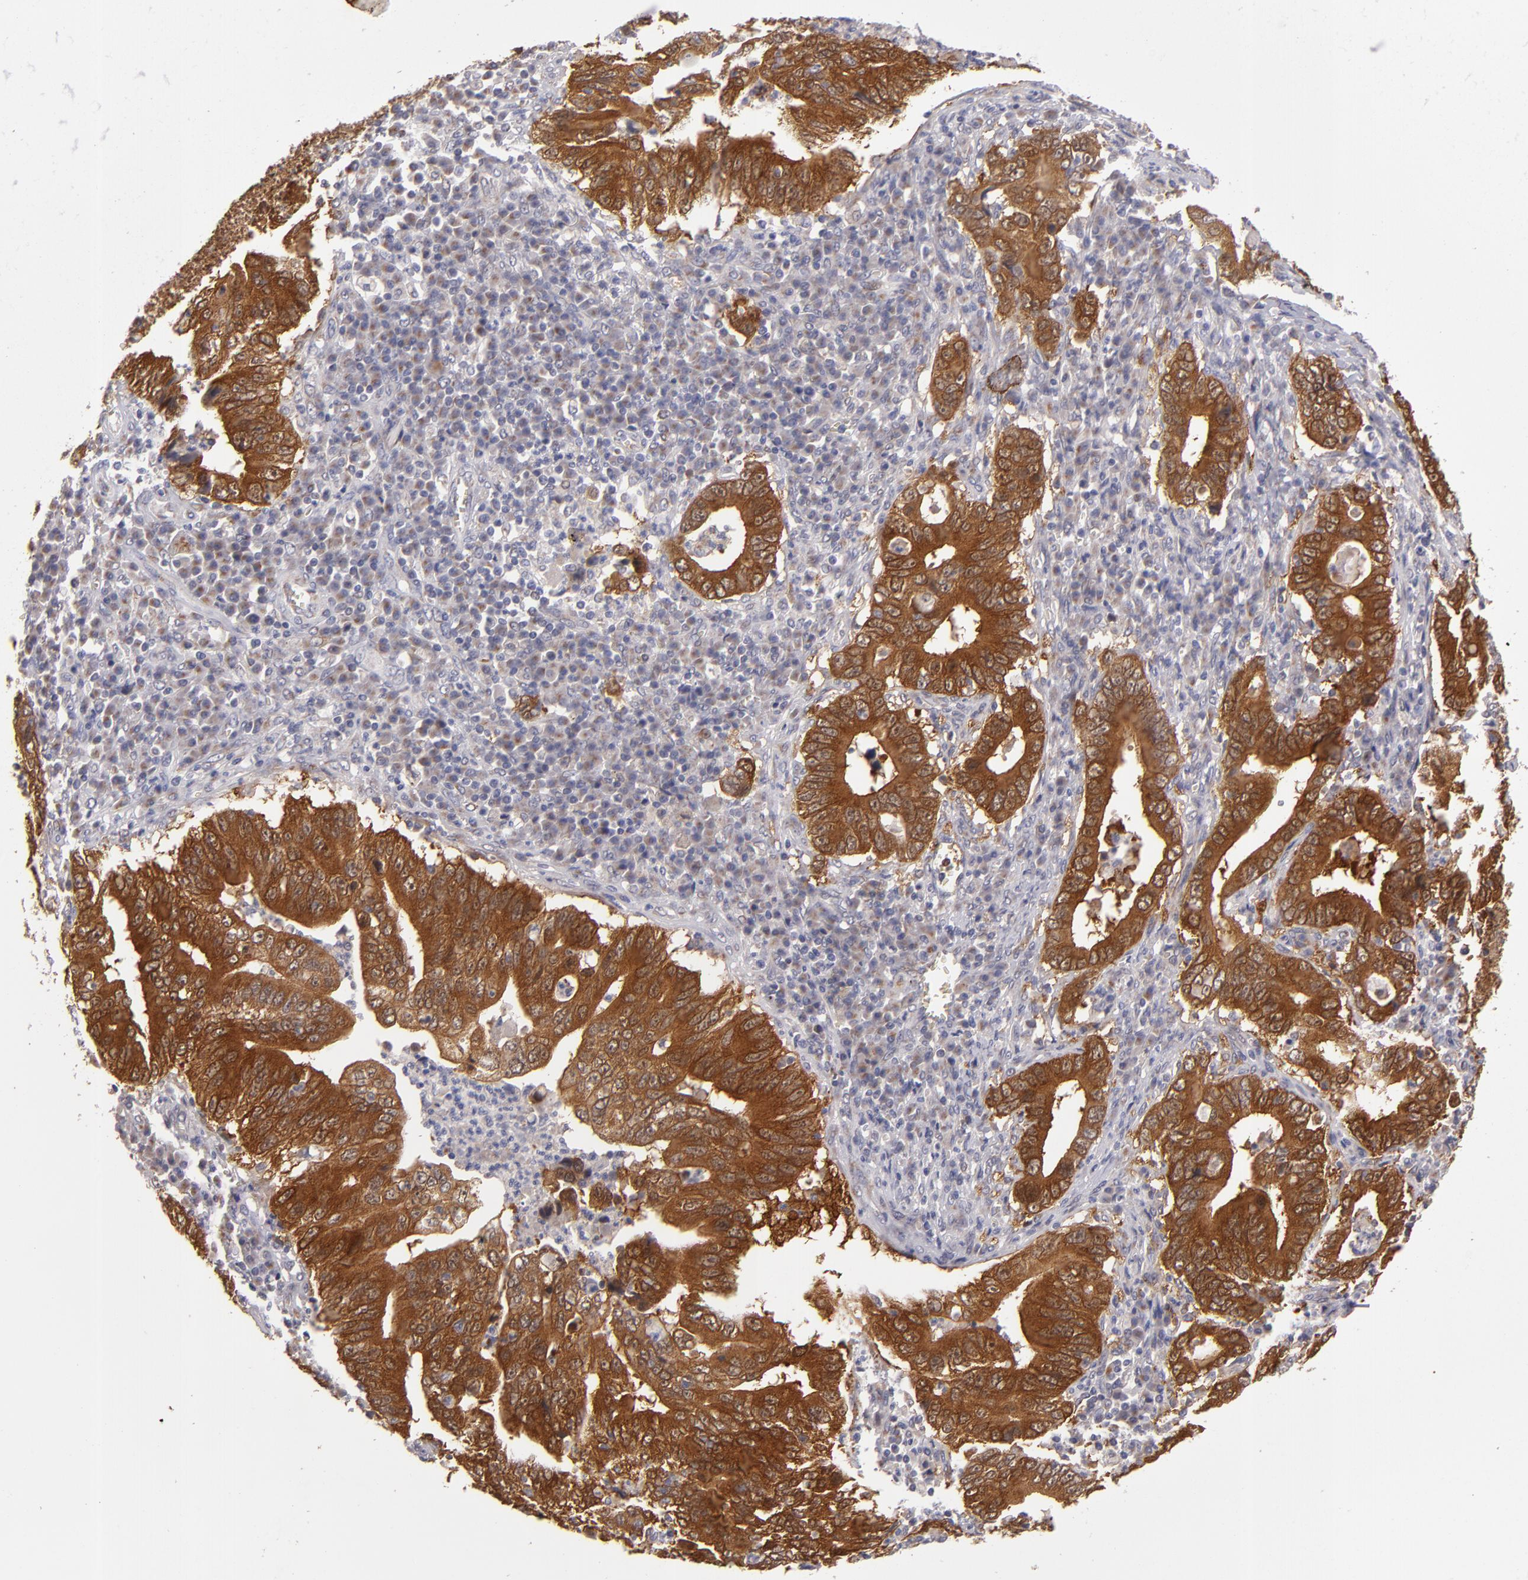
{"staining": {"intensity": "strong", "quantity": ">75%", "location": "cytoplasmic/membranous"}, "tissue": "stomach cancer", "cell_type": "Tumor cells", "image_type": "cancer", "snomed": [{"axis": "morphology", "description": "Adenocarcinoma, NOS"}, {"axis": "topography", "description": "Stomach, upper"}], "caption": "Protein staining demonstrates strong cytoplasmic/membranous positivity in about >75% of tumor cells in stomach cancer (adenocarcinoma). The staining is performed using DAB (3,3'-diaminobenzidine) brown chromogen to label protein expression. The nuclei are counter-stained blue using hematoxylin.", "gene": "SH2D4A", "patient": {"sex": "male", "age": 63}}